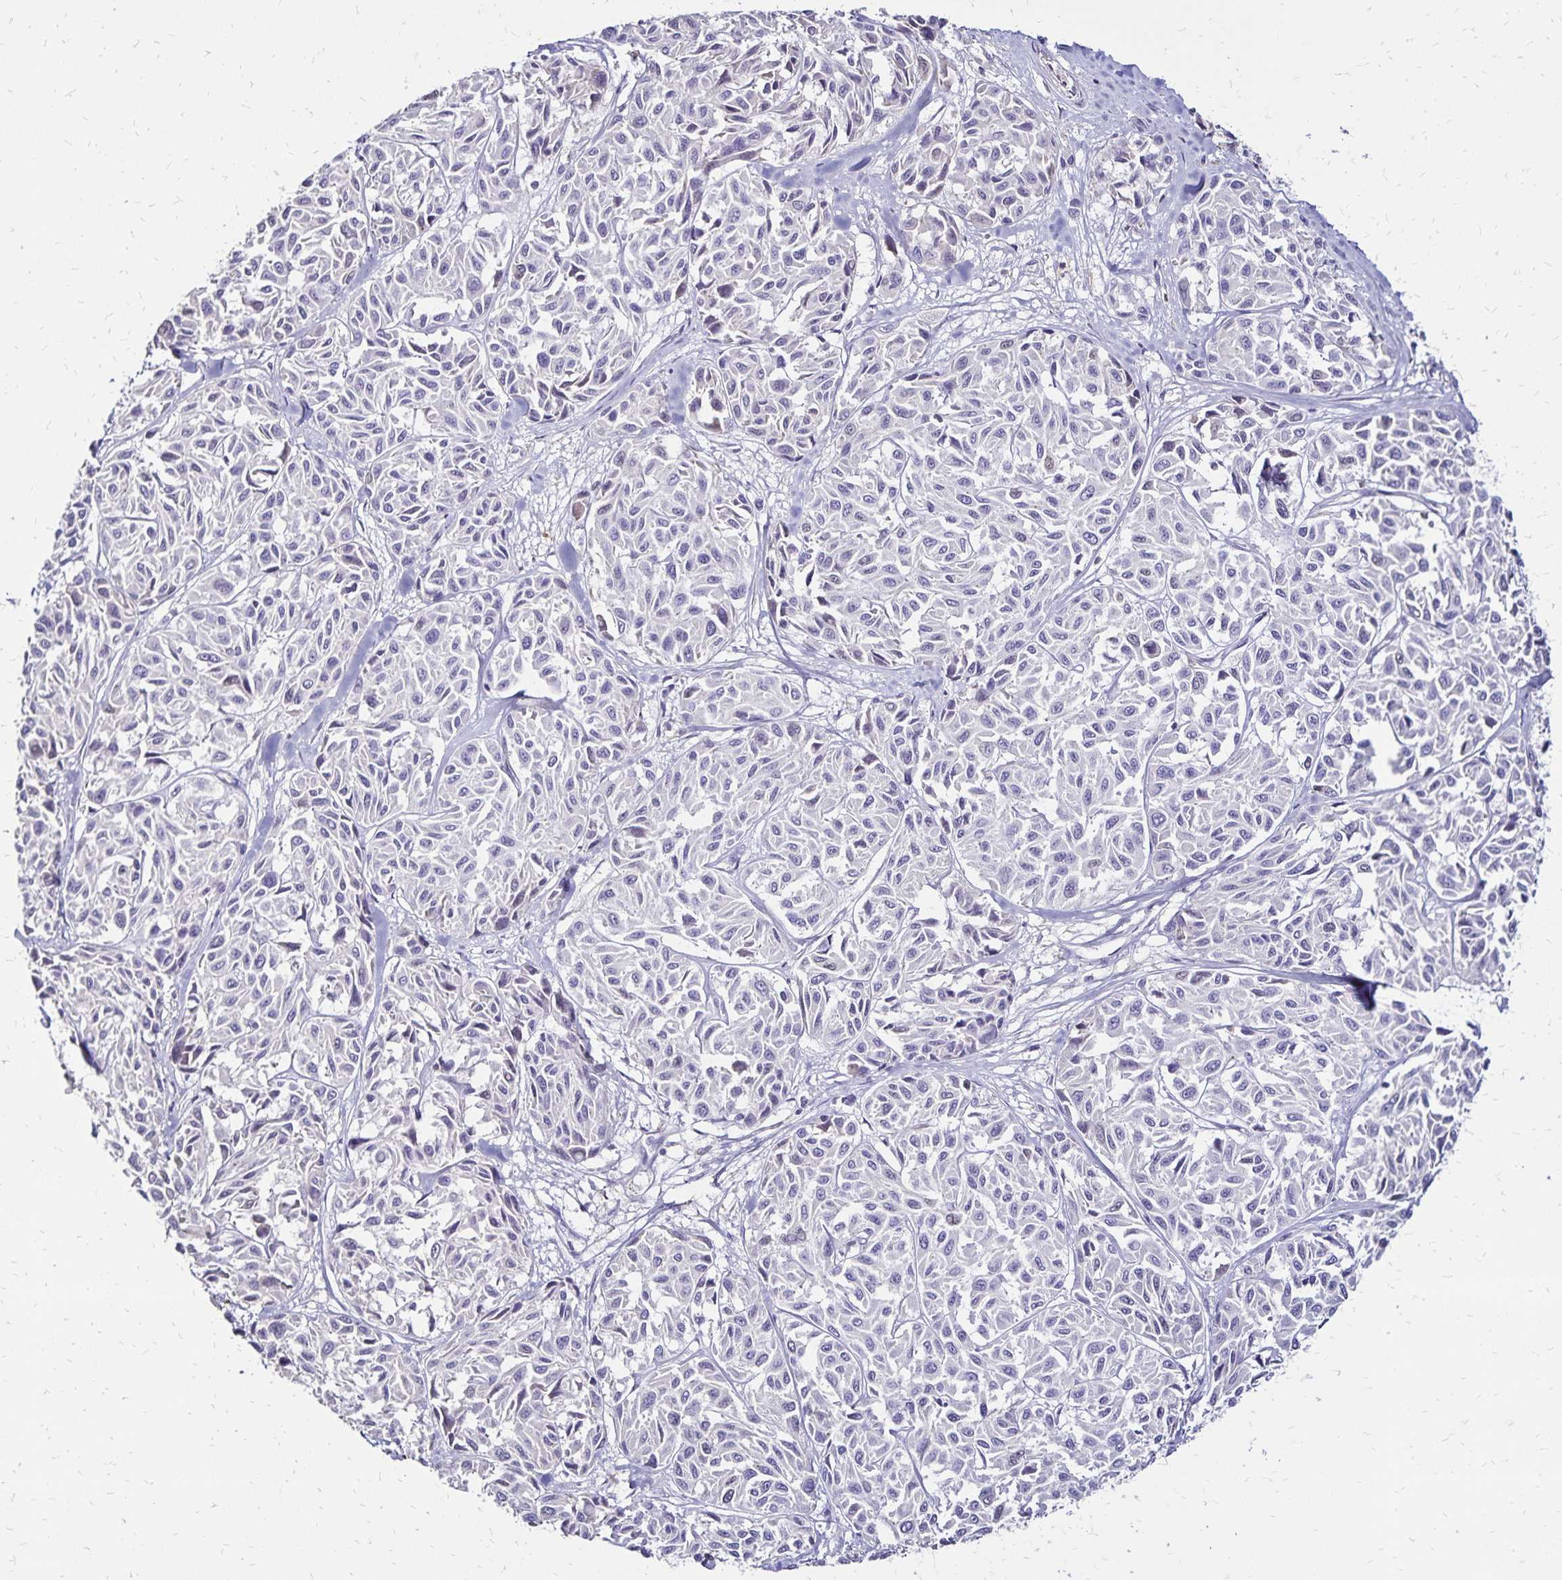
{"staining": {"intensity": "negative", "quantity": "none", "location": "none"}, "tissue": "melanoma", "cell_type": "Tumor cells", "image_type": "cancer", "snomed": [{"axis": "morphology", "description": "Malignant melanoma, NOS"}, {"axis": "topography", "description": "Skin"}], "caption": "Immunohistochemistry micrograph of malignant melanoma stained for a protein (brown), which demonstrates no staining in tumor cells. (Brightfield microscopy of DAB (3,3'-diaminobenzidine) immunohistochemistry at high magnification).", "gene": "KISS1", "patient": {"sex": "female", "age": 66}}